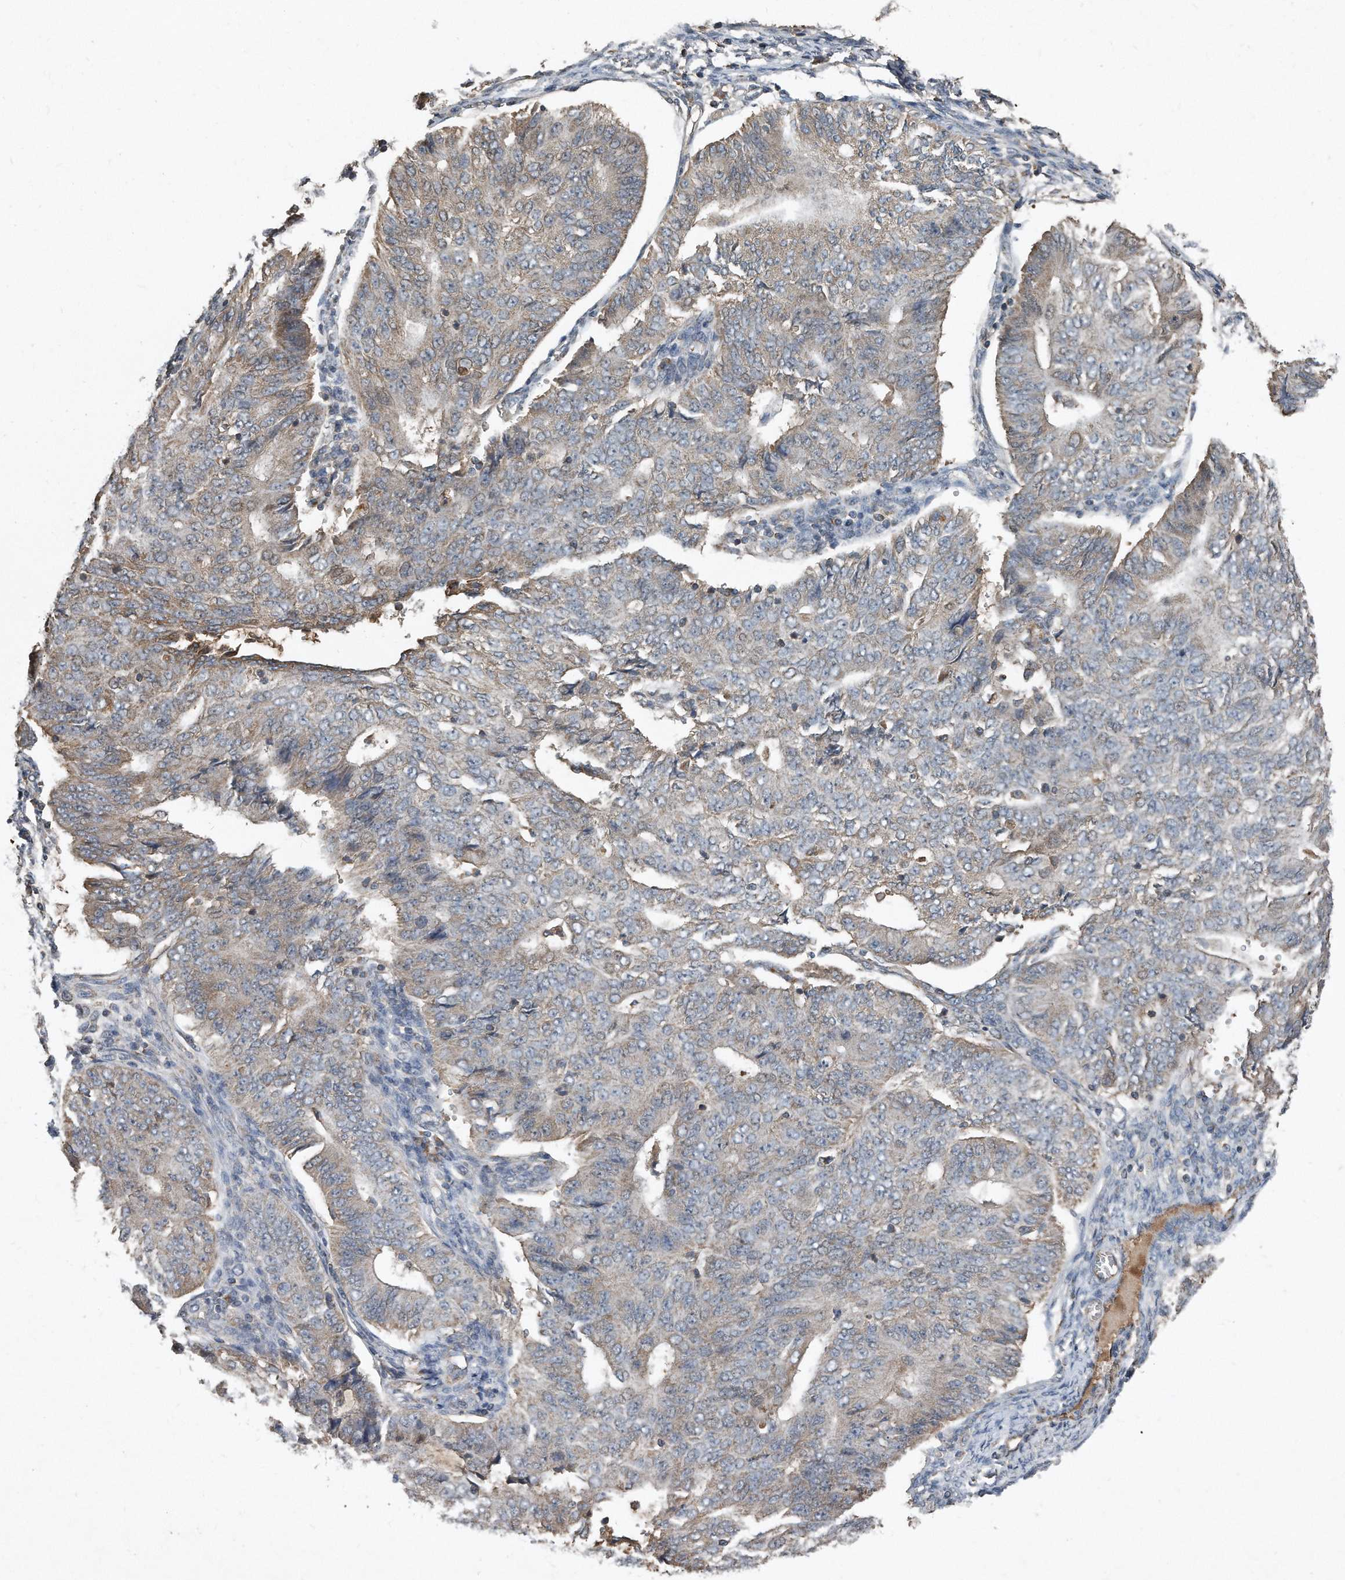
{"staining": {"intensity": "weak", "quantity": "25%-75%", "location": "cytoplasmic/membranous"}, "tissue": "endometrial cancer", "cell_type": "Tumor cells", "image_type": "cancer", "snomed": [{"axis": "morphology", "description": "Adenocarcinoma, NOS"}, {"axis": "topography", "description": "Endometrium"}], "caption": "A micrograph showing weak cytoplasmic/membranous expression in approximately 25%-75% of tumor cells in adenocarcinoma (endometrial), as visualized by brown immunohistochemical staining.", "gene": "SDHA", "patient": {"sex": "female", "age": 32}}